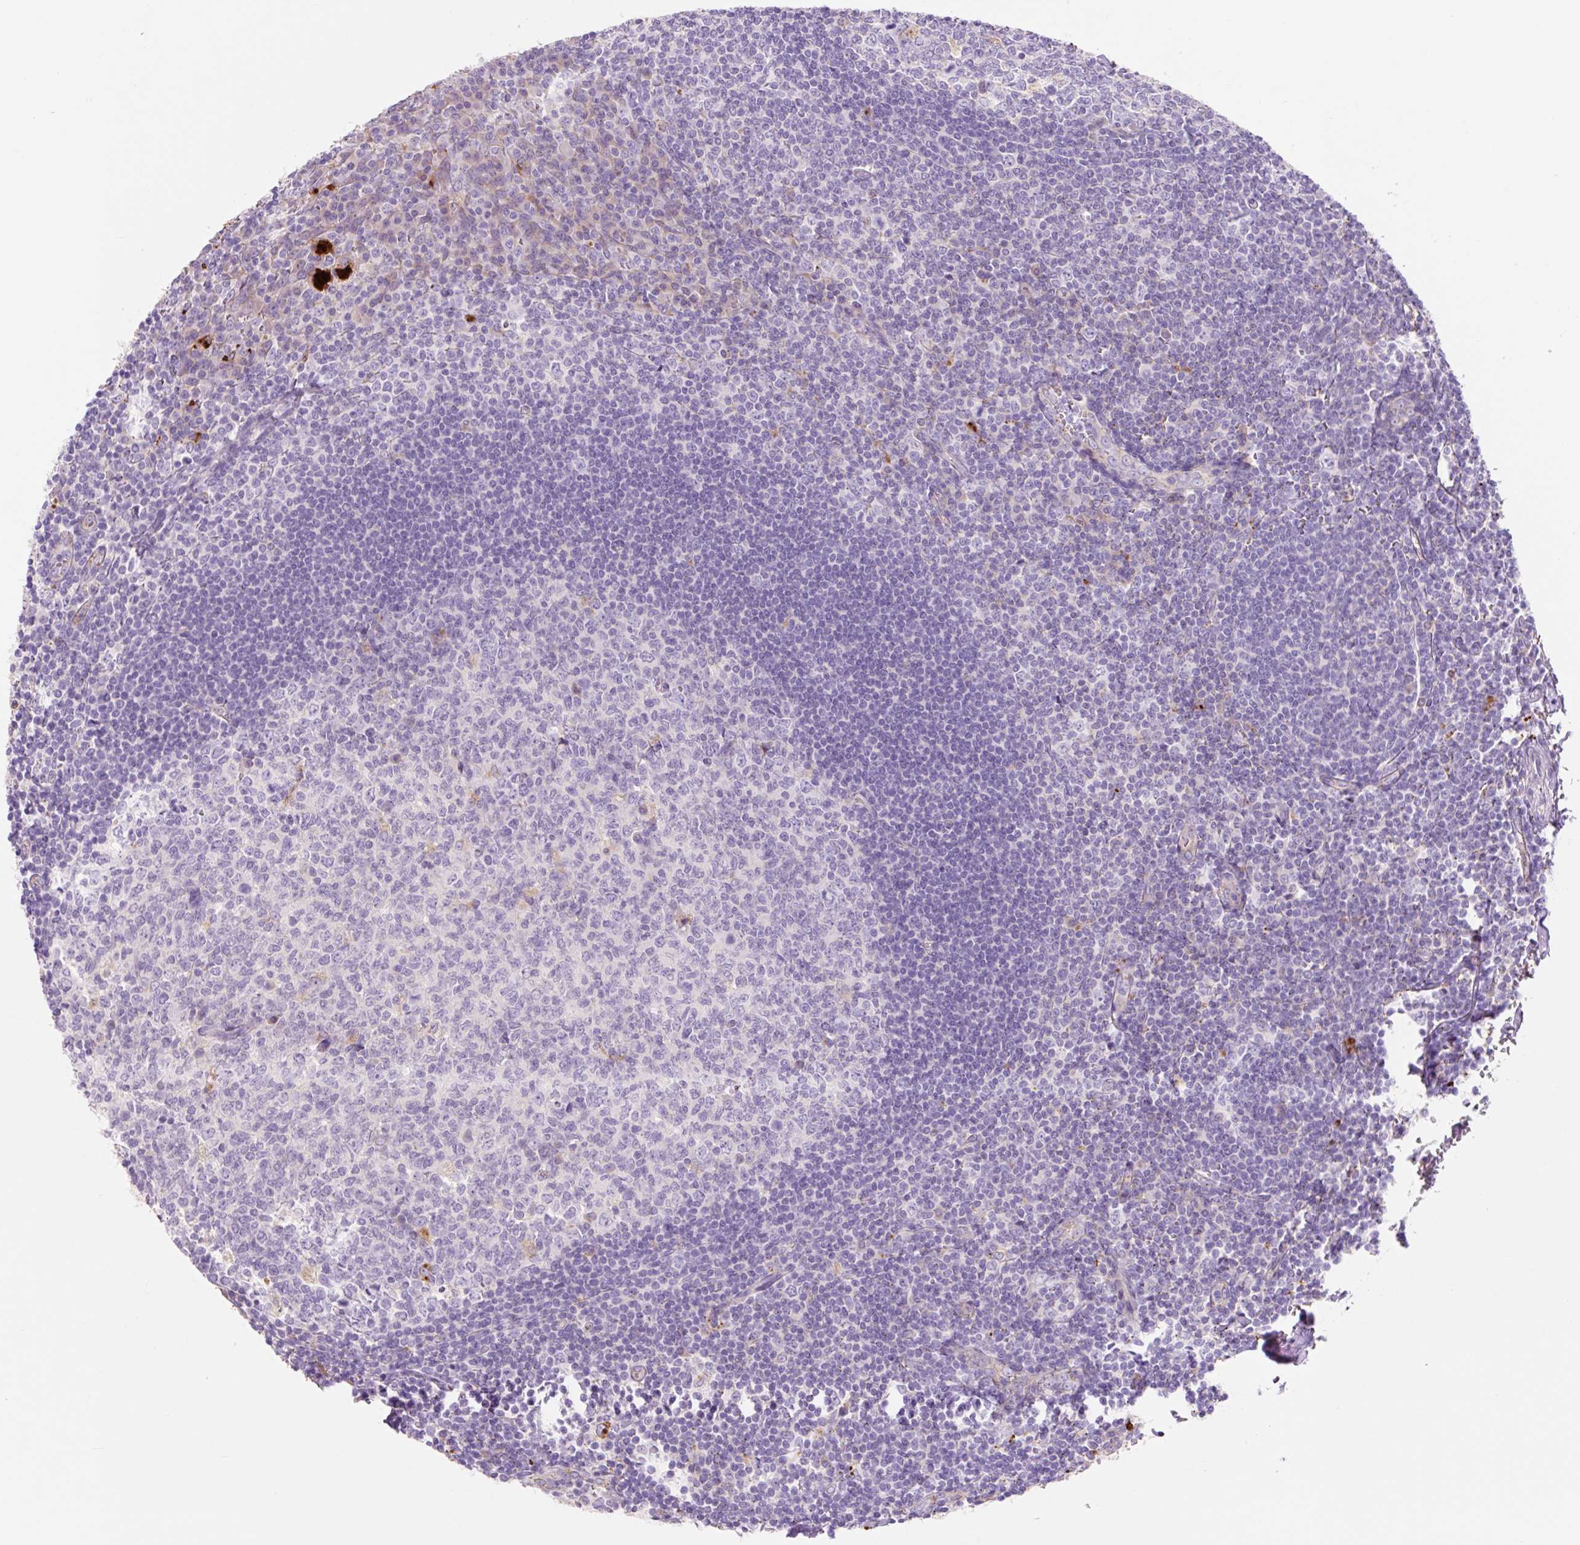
{"staining": {"intensity": "negative", "quantity": "none", "location": "none"}, "tissue": "tonsil", "cell_type": "Germinal center cells", "image_type": "normal", "snomed": [{"axis": "morphology", "description": "Normal tissue, NOS"}, {"axis": "topography", "description": "Tonsil"}], "caption": "Protein analysis of unremarkable tonsil shows no significant positivity in germinal center cells.", "gene": "HEXA", "patient": {"sex": "male", "age": 27}}